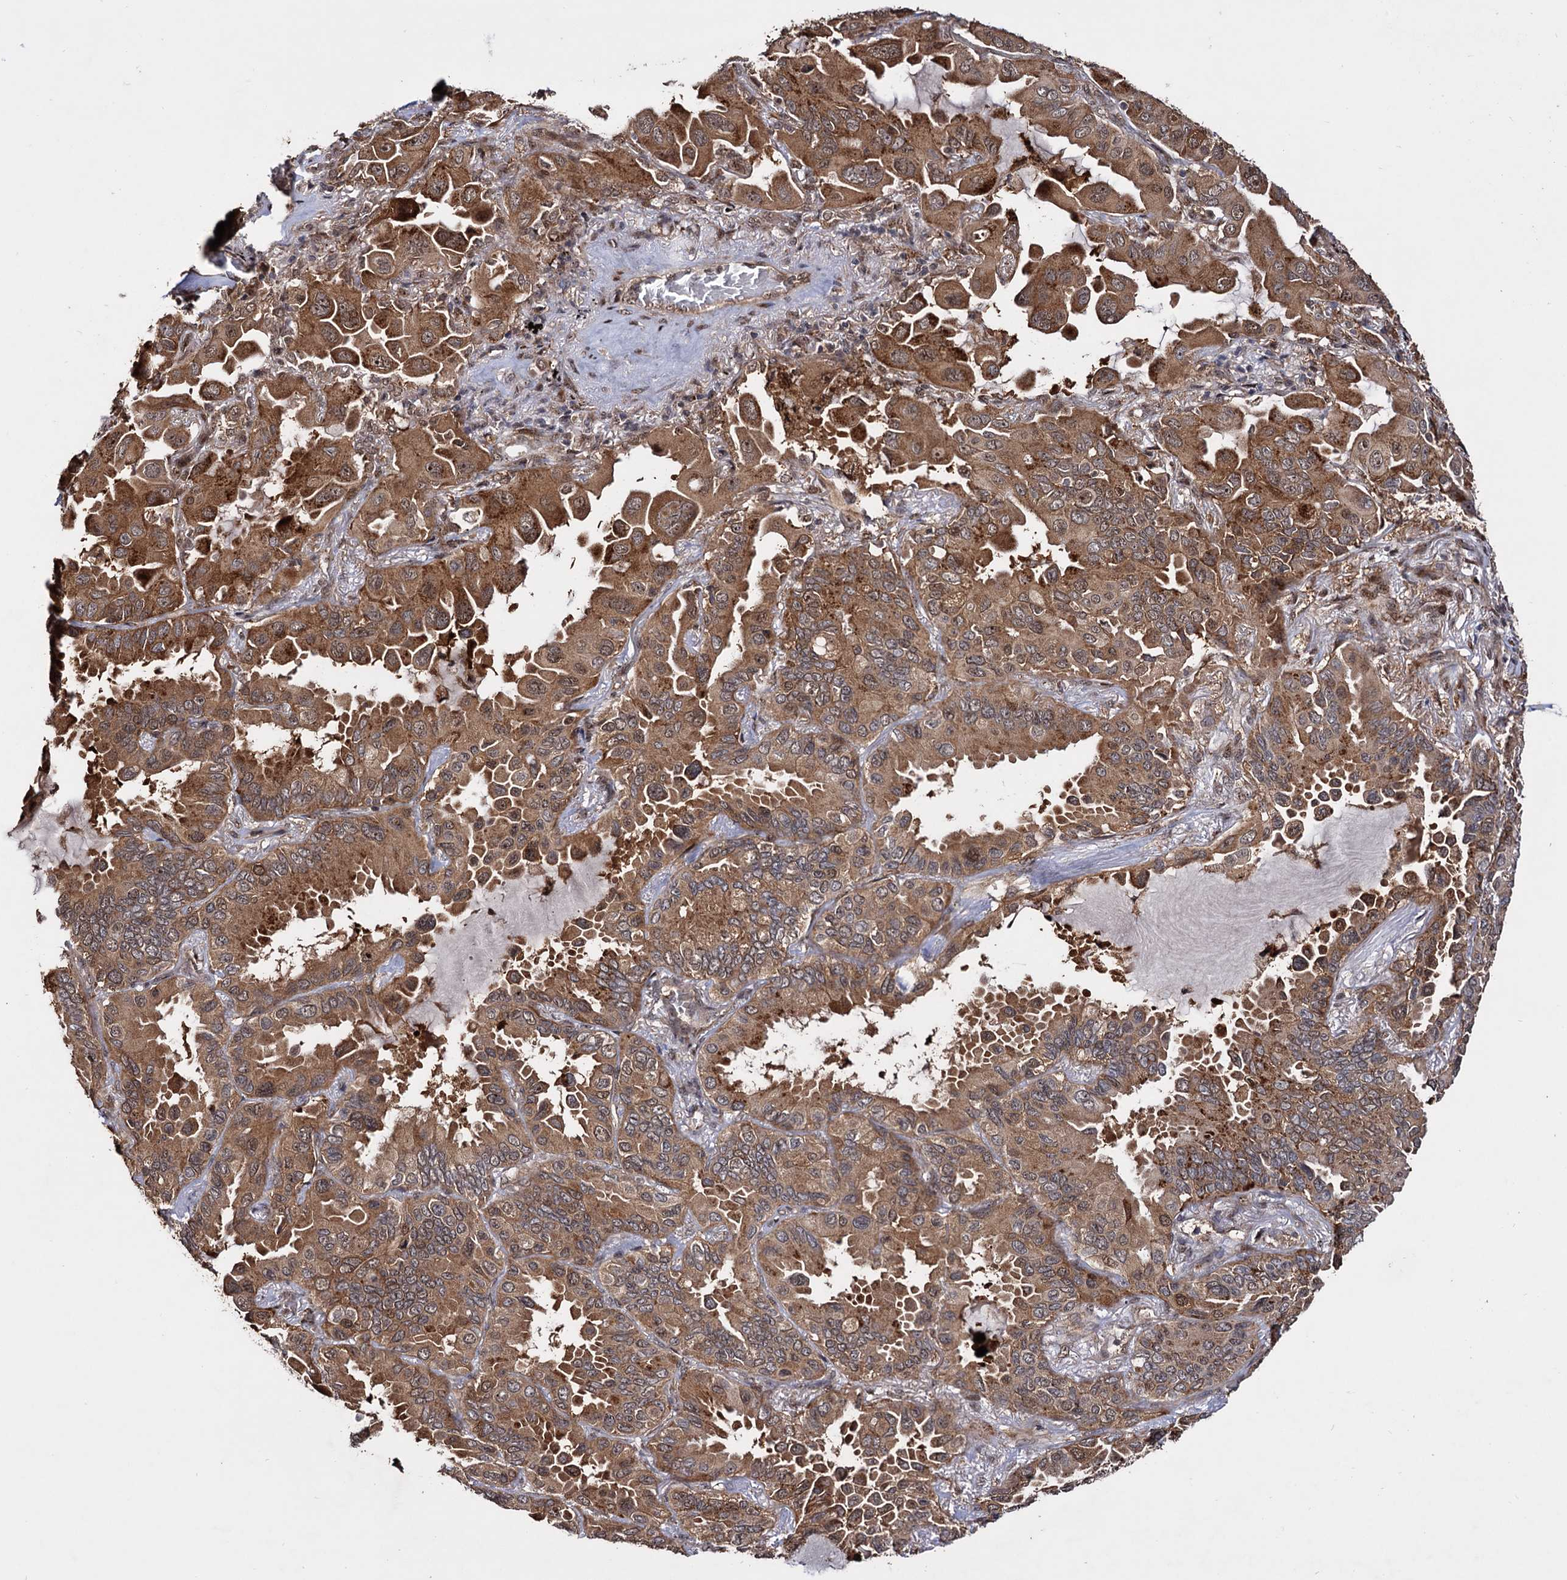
{"staining": {"intensity": "moderate", "quantity": ">75%", "location": "cytoplasmic/membranous"}, "tissue": "lung cancer", "cell_type": "Tumor cells", "image_type": "cancer", "snomed": [{"axis": "morphology", "description": "Adenocarcinoma, NOS"}, {"axis": "topography", "description": "Lung"}], "caption": "High-power microscopy captured an immunohistochemistry histopathology image of lung cancer (adenocarcinoma), revealing moderate cytoplasmic/membranous staining in approximately >75% of tumor cells. (brown staining indicates protein expression, while blue staining denotes nuclei).", "gene": "PIGB", "patient": {"sex": "male", "age": 64}}